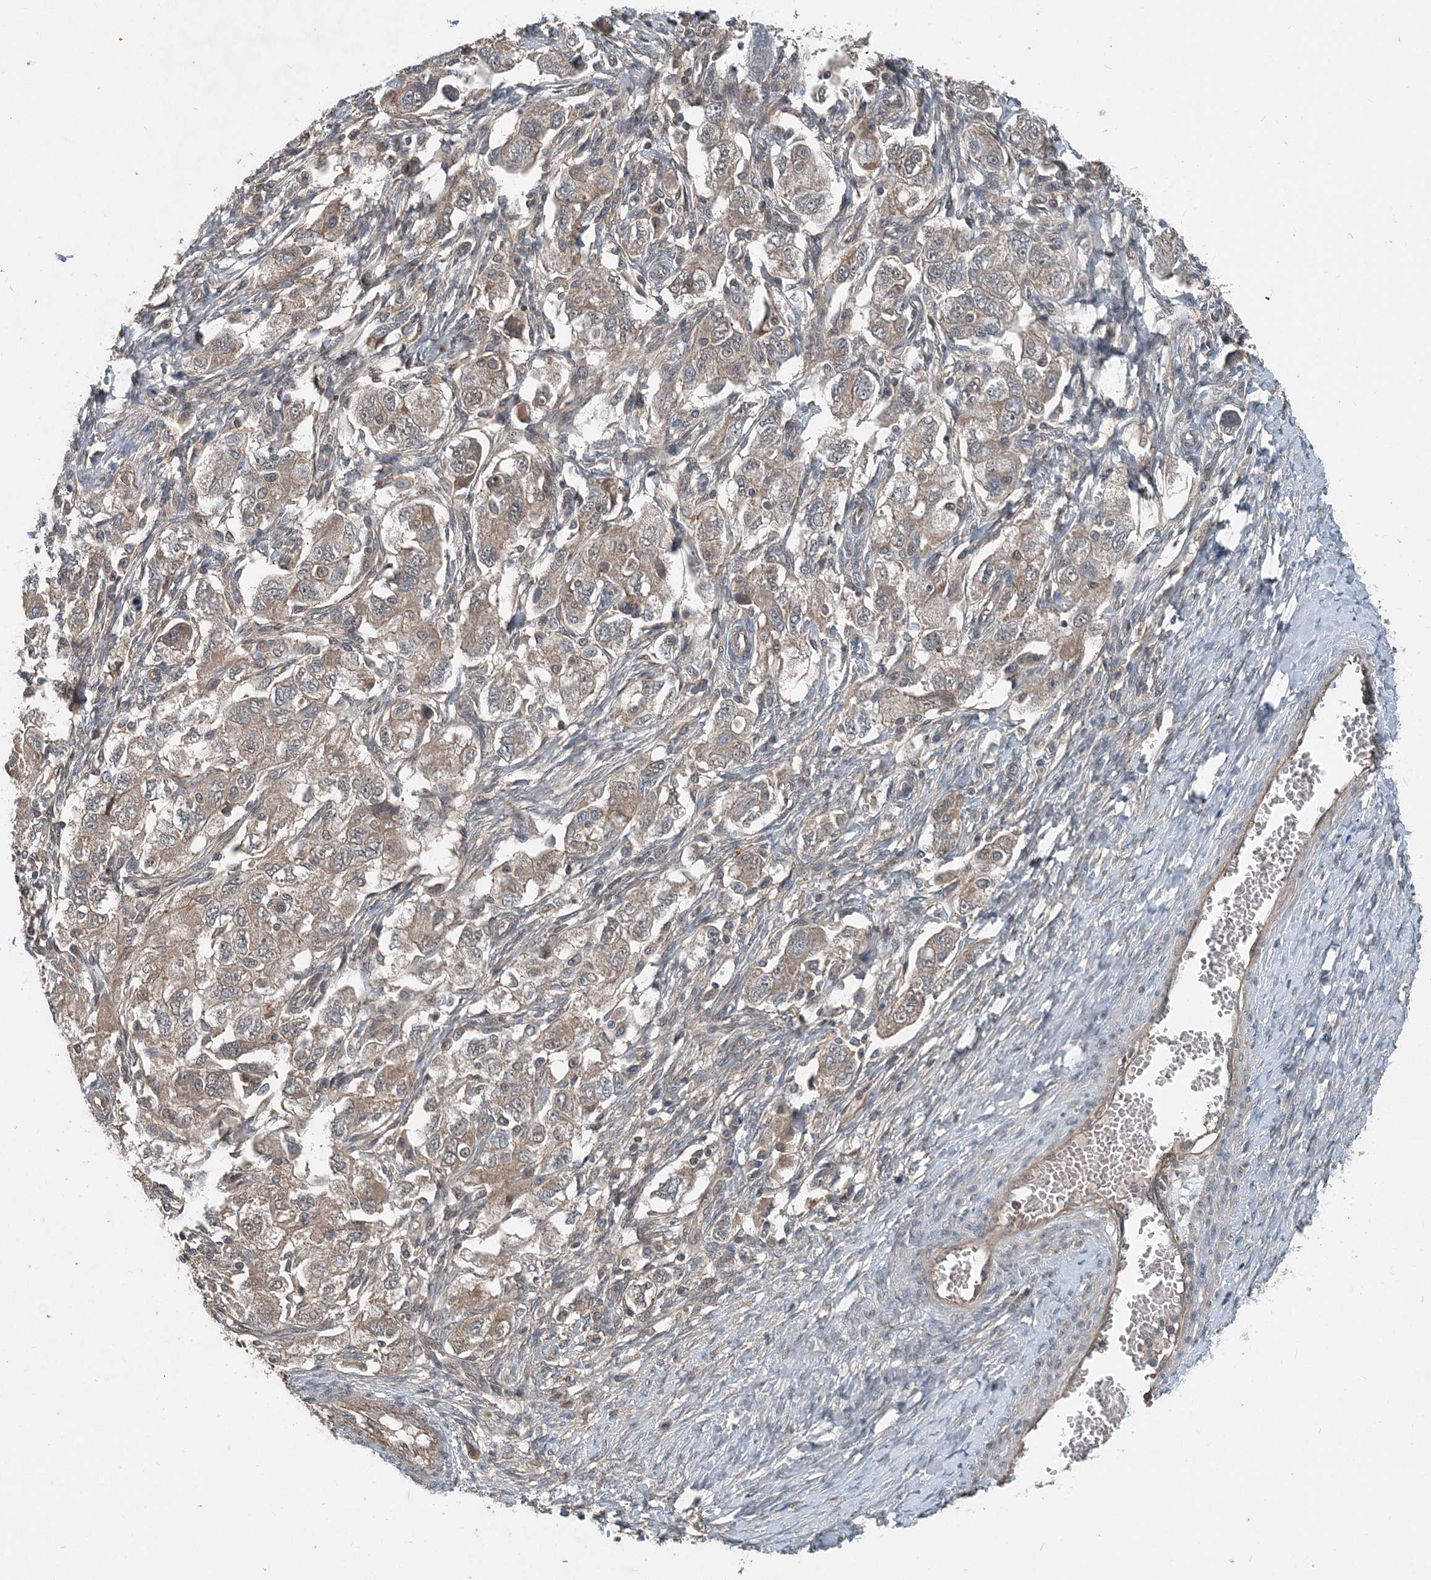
{"staining": {"intensity": "weak", "quantity": ">75%", "location": "cytoplasmic/membranous"}, "tissue": "ovarian cancer", "cell_type": "Tumor cells", "image_type": "cancer", "snomed": [{"axis": "morphology", "description": "Carcinoma, NOS"}, {"axis": "morphology", "description": "Cystadenocarcinoma, serous, NOS"}, {"axis": "topography", "description": "Ovary"}], "caption": "Tumor cells display weak cytoplasmic/membranous expression in about >75% of cells in ovarian cancer (serous cystadenocarcinoma). (Brightfield microscopy of DAB IHC at high magnification).", "gene": "SMPD3", "patient": {"sex": "female", "age": 69}}